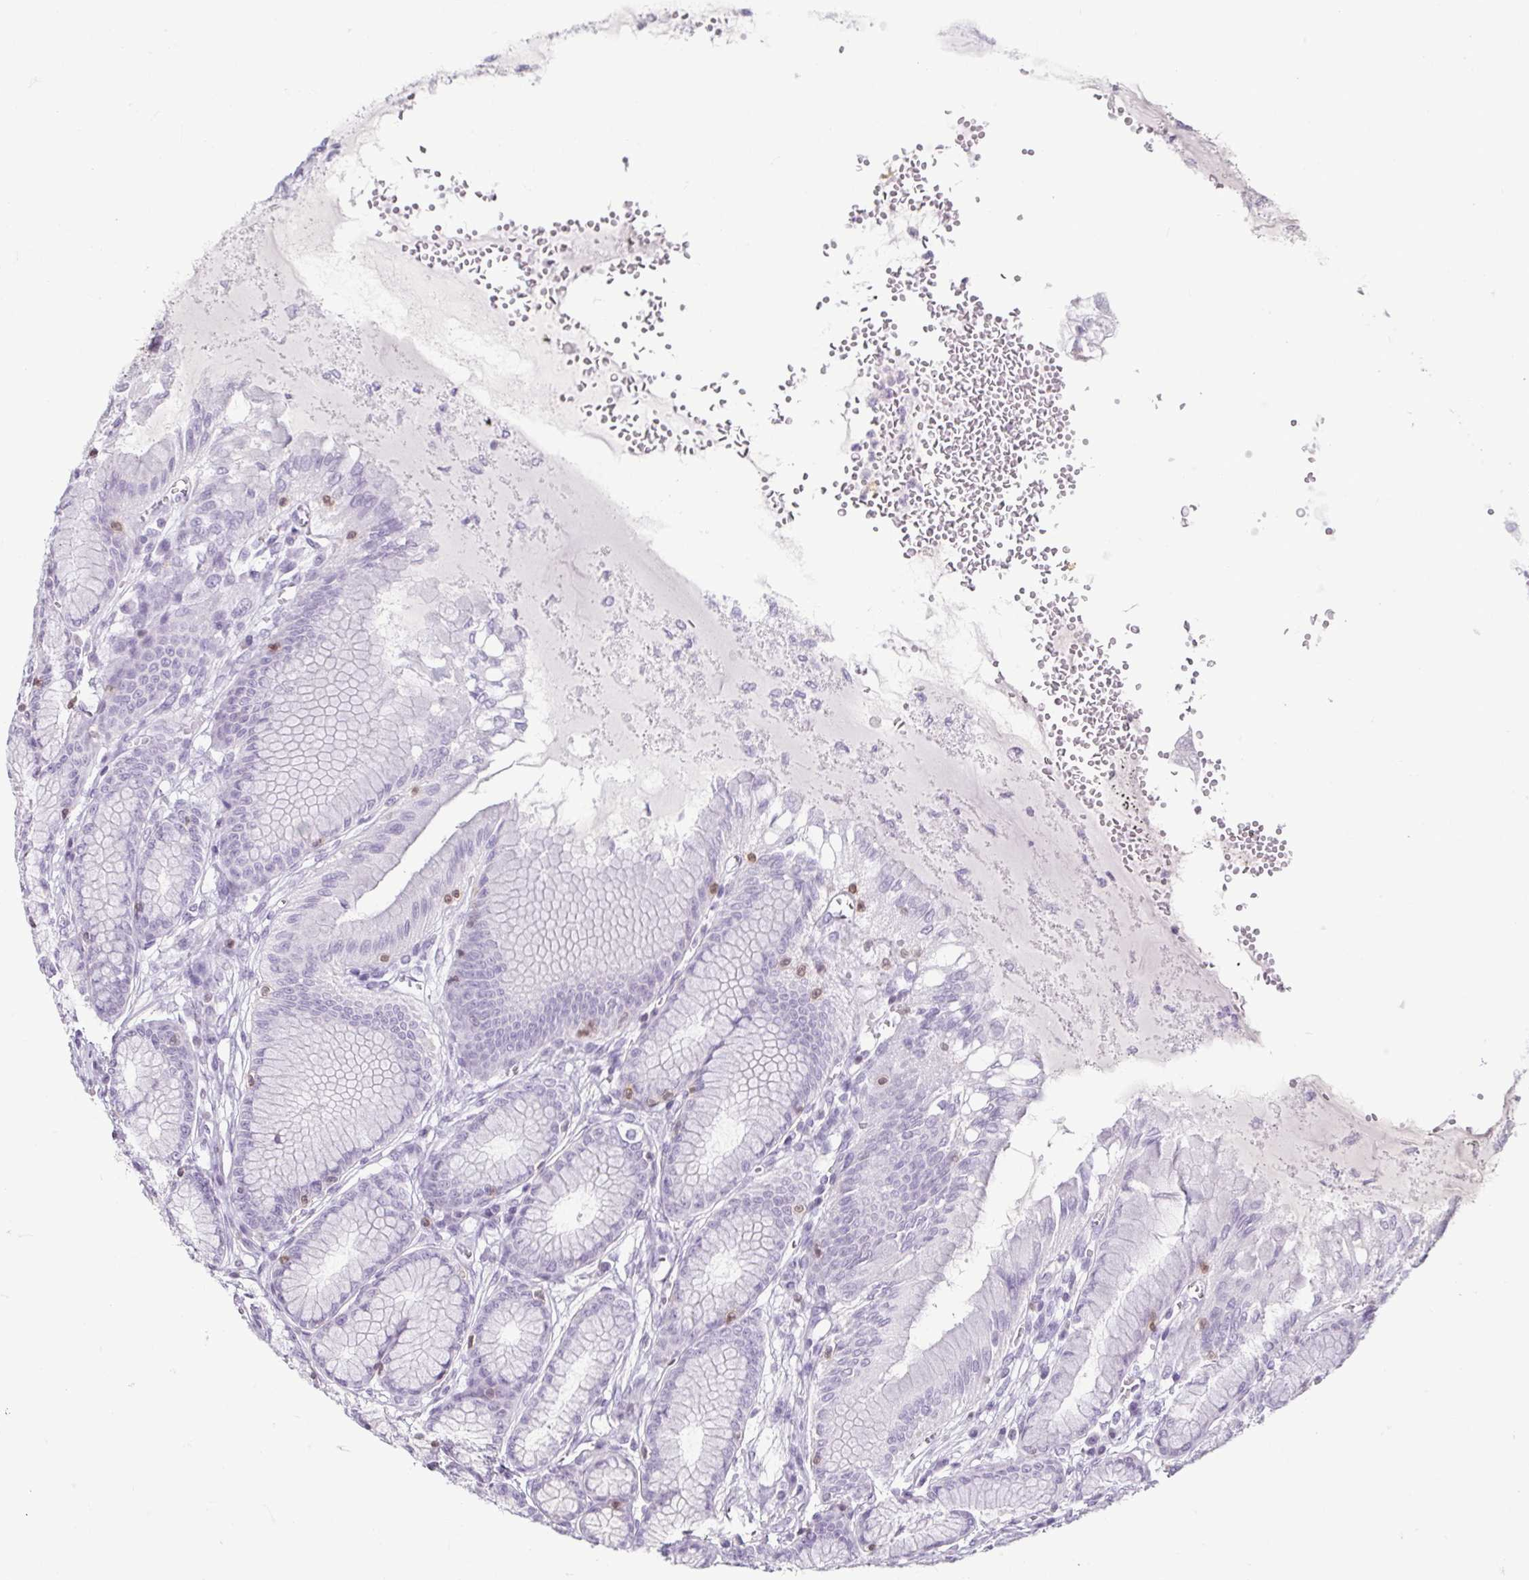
{"staining": {"intensity": "negative", "quantity": "none", "location": "none"}, "tissue": "stomach", "cell_type": "Glandular cells", "image_type": "normal", "snomed": [{"axis": "morphology", "description": "Normal tissue, NOS"}, {"axis": "topography", "description": "Stomach"}, {"axis": "topography", "description": "Stomach, lower"}], "caption": "The image exhibits no significant expression in glandular cells of stomach. Brightfield microscopy of IHC stained with DAB (3,3'-diaminobenzidine) (brown) and hematoxylin (blue), captured at high magnification.", "gene": "HOPX", "patient": {"sex": "male", "age": 76}}